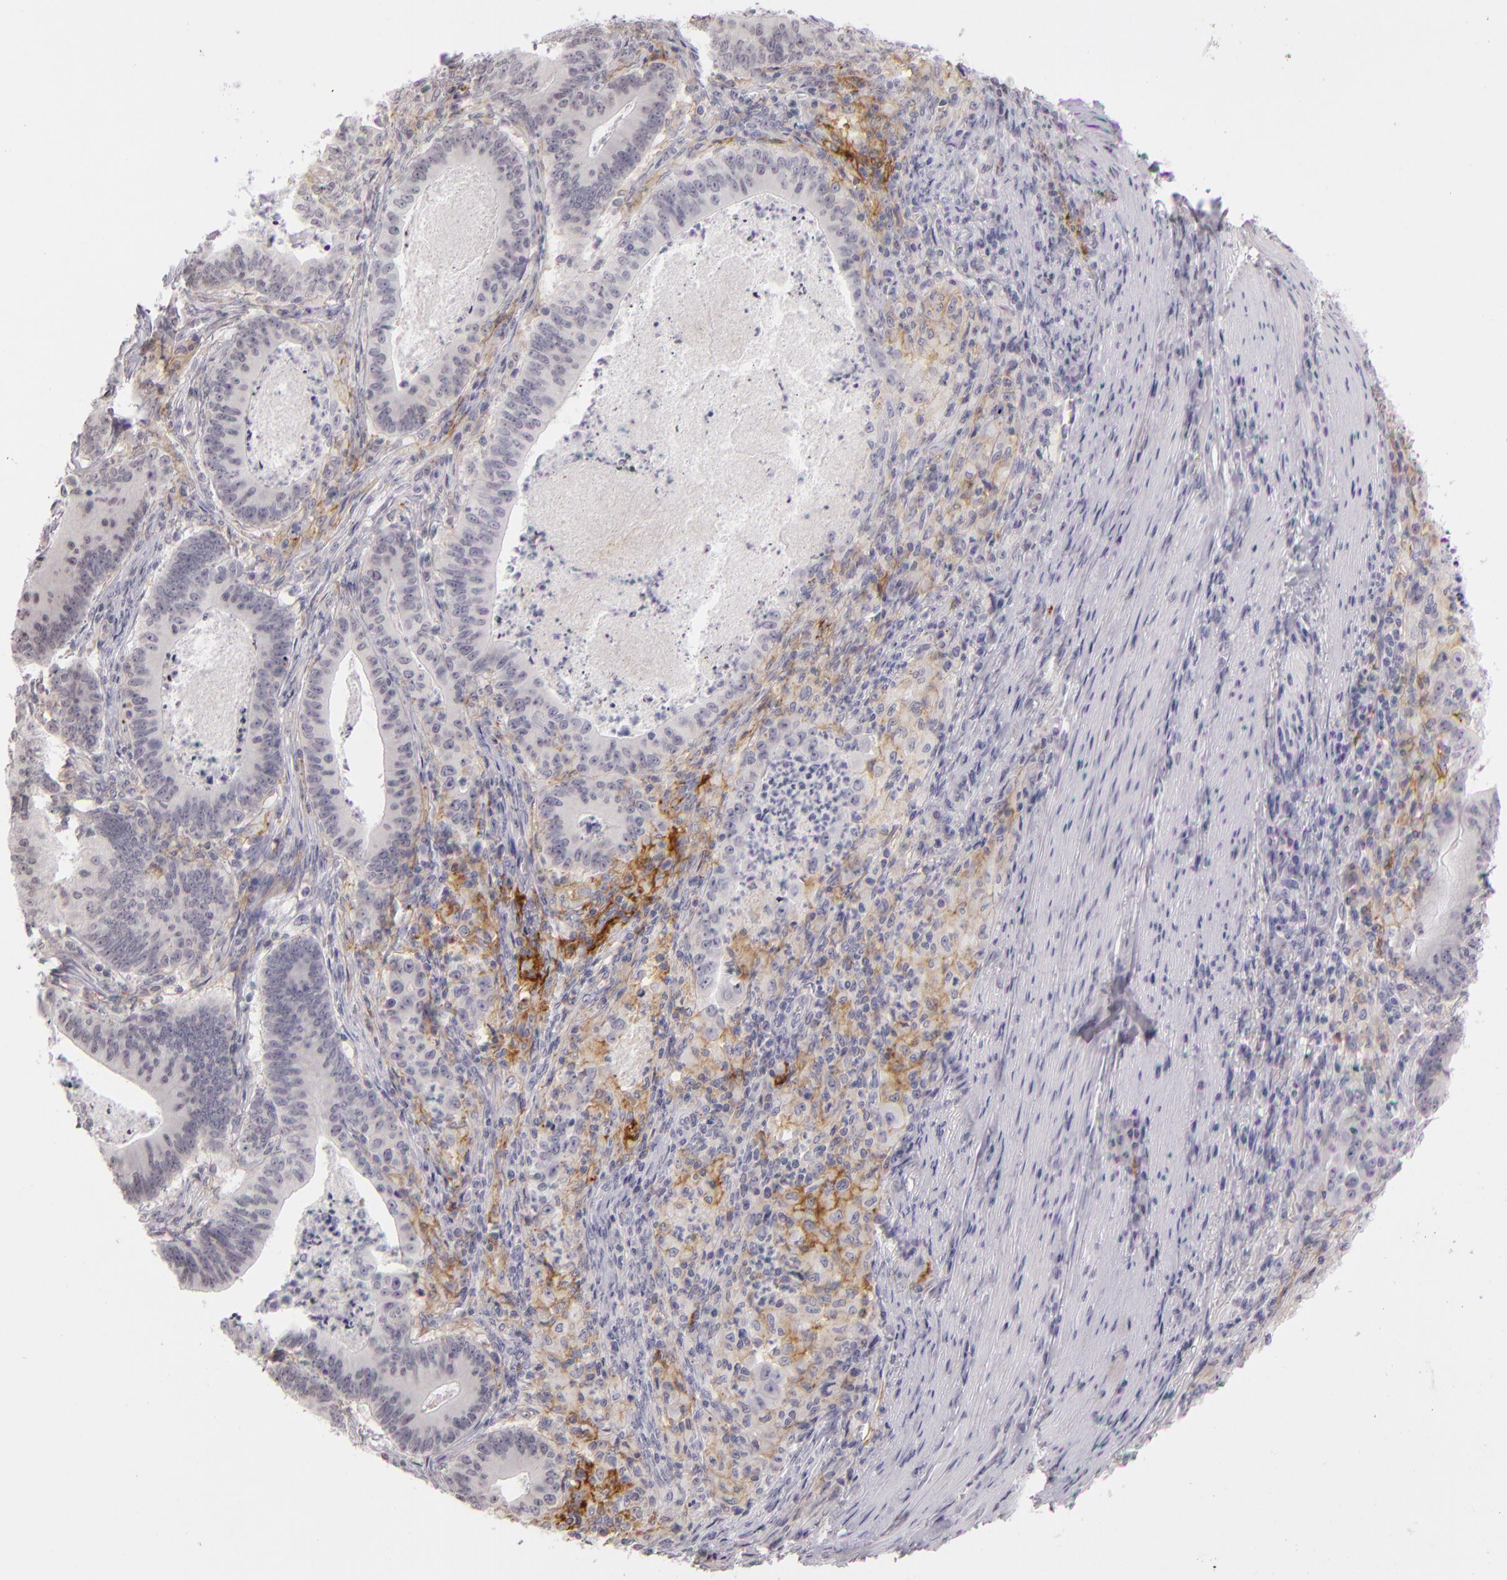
{"staining": {"intensity": "negative", "quantity": "none", "location": "none"}, "tissue": "stomach cancer", "cell_type": "Tumor cells", "image_type": "cancer", "snomed": [{"axis": "morphology", "description": "Adenocarcinoma, NOS"}, {"axis": "topography", "description": "Stomach, lower"}], "caption": "Image shows no protein staining in tumor cells of stomach cancer tissue.", "gene": "CD40", "patient": {"sex": "female", "age": 86}}